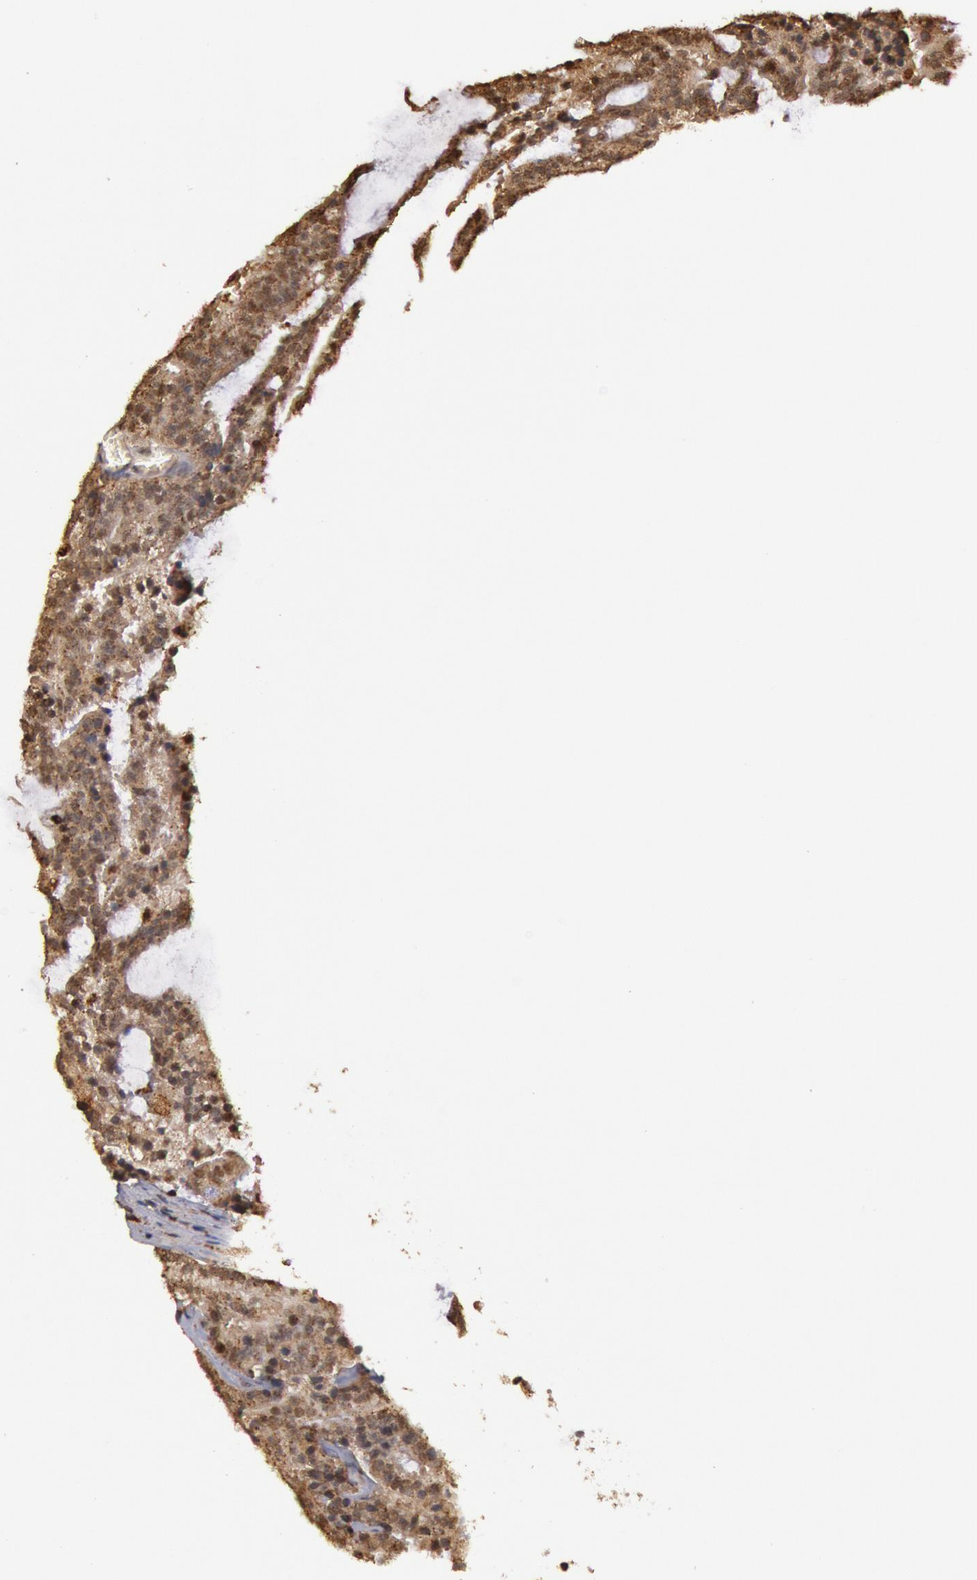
{"staining": {"intensity": "weak", "quantity": ">75%", "location": "cytoplasmic/membranous,nuclear"}, "tissue": "prostate cancer", "cell_type": "Tumor cells", "image_type": "cancer", "snomed": [{"axis": "morphology", "description": "Adenocarcinoma, Medium grade"}, {"axis": "topography", "description": "Prostate"}], "caption": "Protein staining of prostate medium-grade adenocarcinoma tissue reveals weak cytoplasmic/membranous and nuclear expression in about >75% of tumor cells.", "gene": "LIG4", "patient": {"sex": "male", "age": 65}}